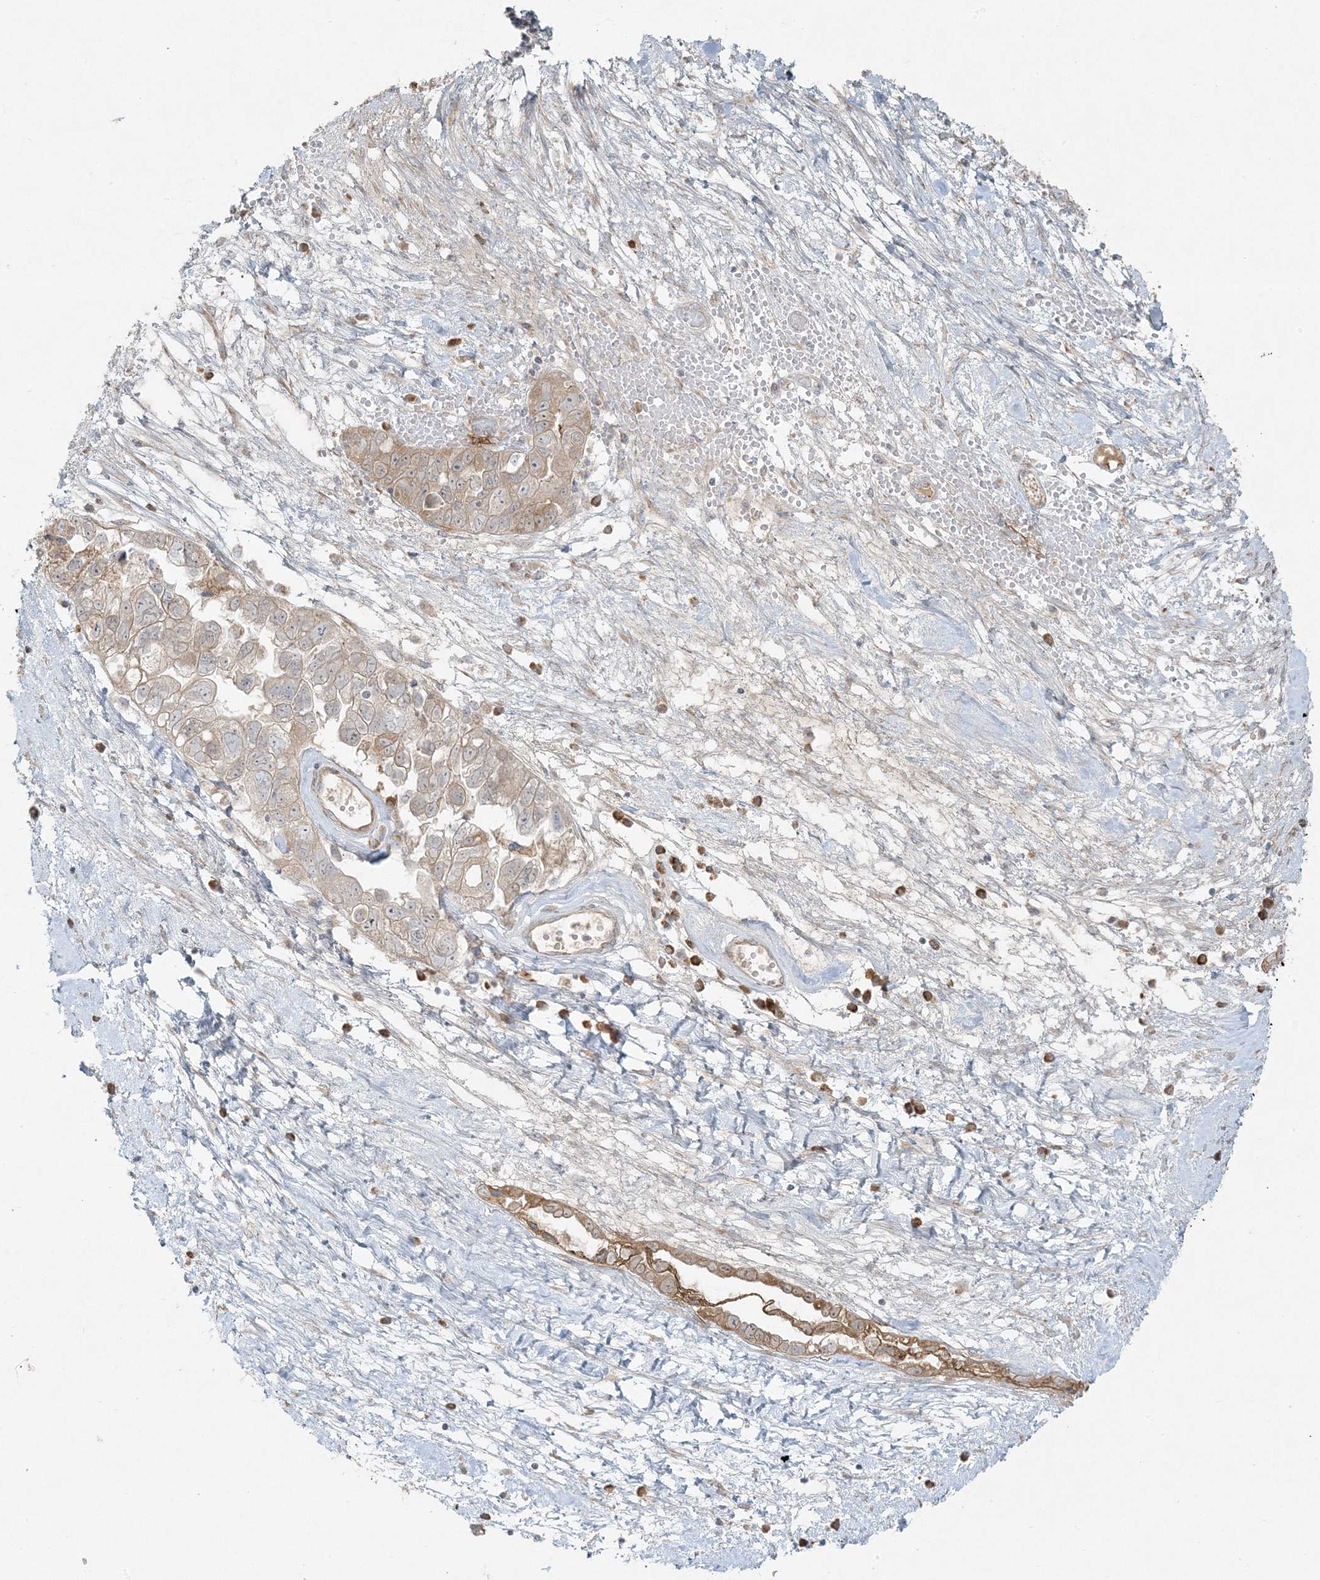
{"staining": {"intensity": "weak", "quantity": ">75%", "location": "cytoplasmic/membranous"}, "tissue": "ovarian cancer", "cell_type": "Tumor cells", "image_type": "cancer", "snomed": [{"axis": "morphology", "description": "Carcinoma, NOS"}, {"axis": "morphology", "description": "Cystadenocarcinoma, serous, NOS"}, {"axis": "topography", "description": "Ovary"}], "caption": "The image demonstrates staining of ovarian cancer, revealing weak cytoplasmic/membranous protein positivity (brown color) within tumor cells.", "gene": "ZNF263", "patient": {"sex": "female", "age": 69}}